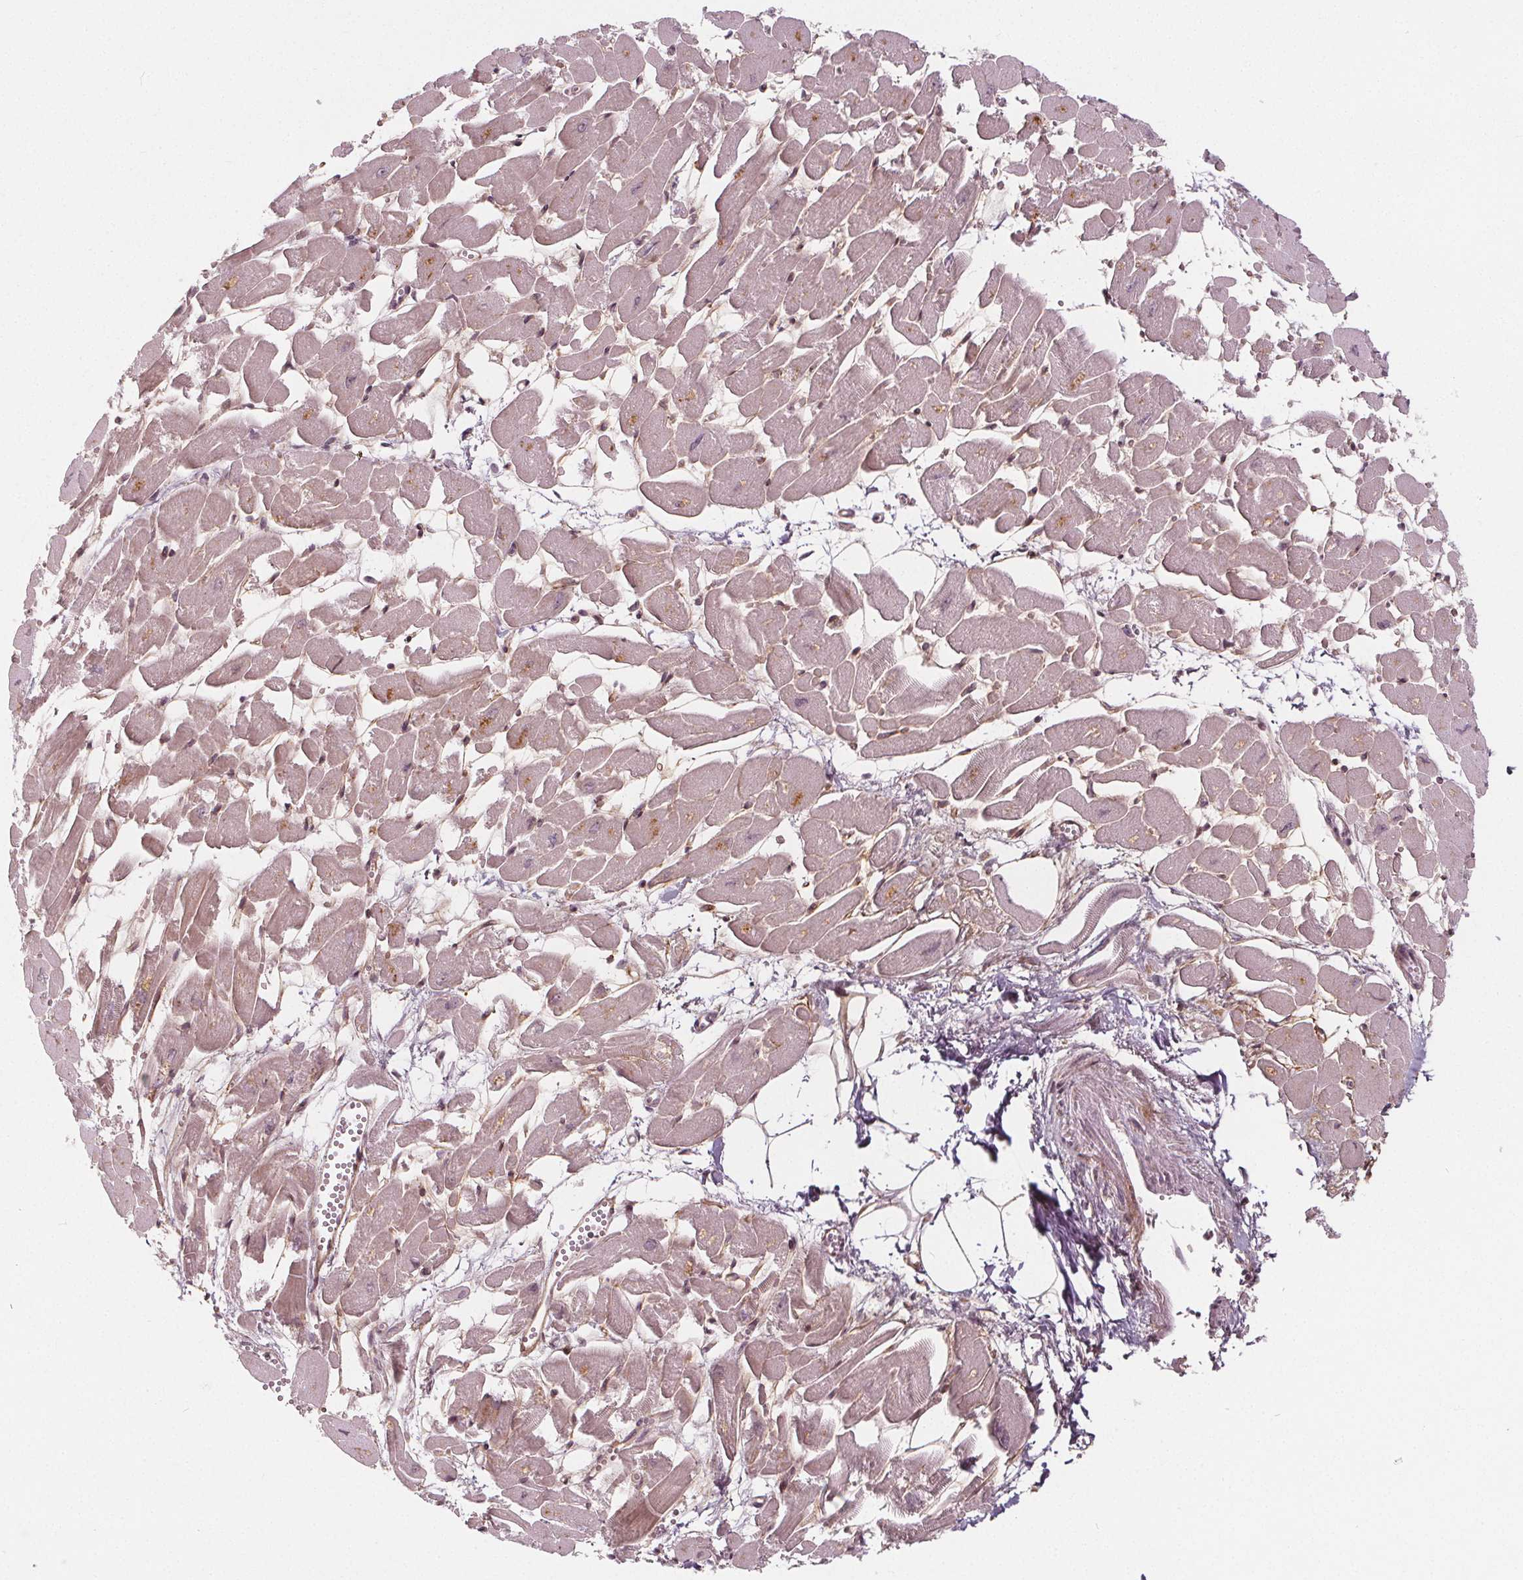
{"staining": {"intensity": "weak", "quantity": "<25%", "location": "cytoplasmic/membranous"}, "tissue": "heart muscle", "cell_type": "Cardiomyocytes", "image_type": "normal", "snomed": [{"axis": "morphology", "description": "Normal tissue, NOS"}, {"axis": "topography", "description": "Heart"}], "caption": "An immunohistochemistry image of unremarkable heart muscle is shown. There is no staining in cardiomyocytes of heart muscle.", "gene": "AKT1S1", "patient": {"sex": "female", "age": 52}}